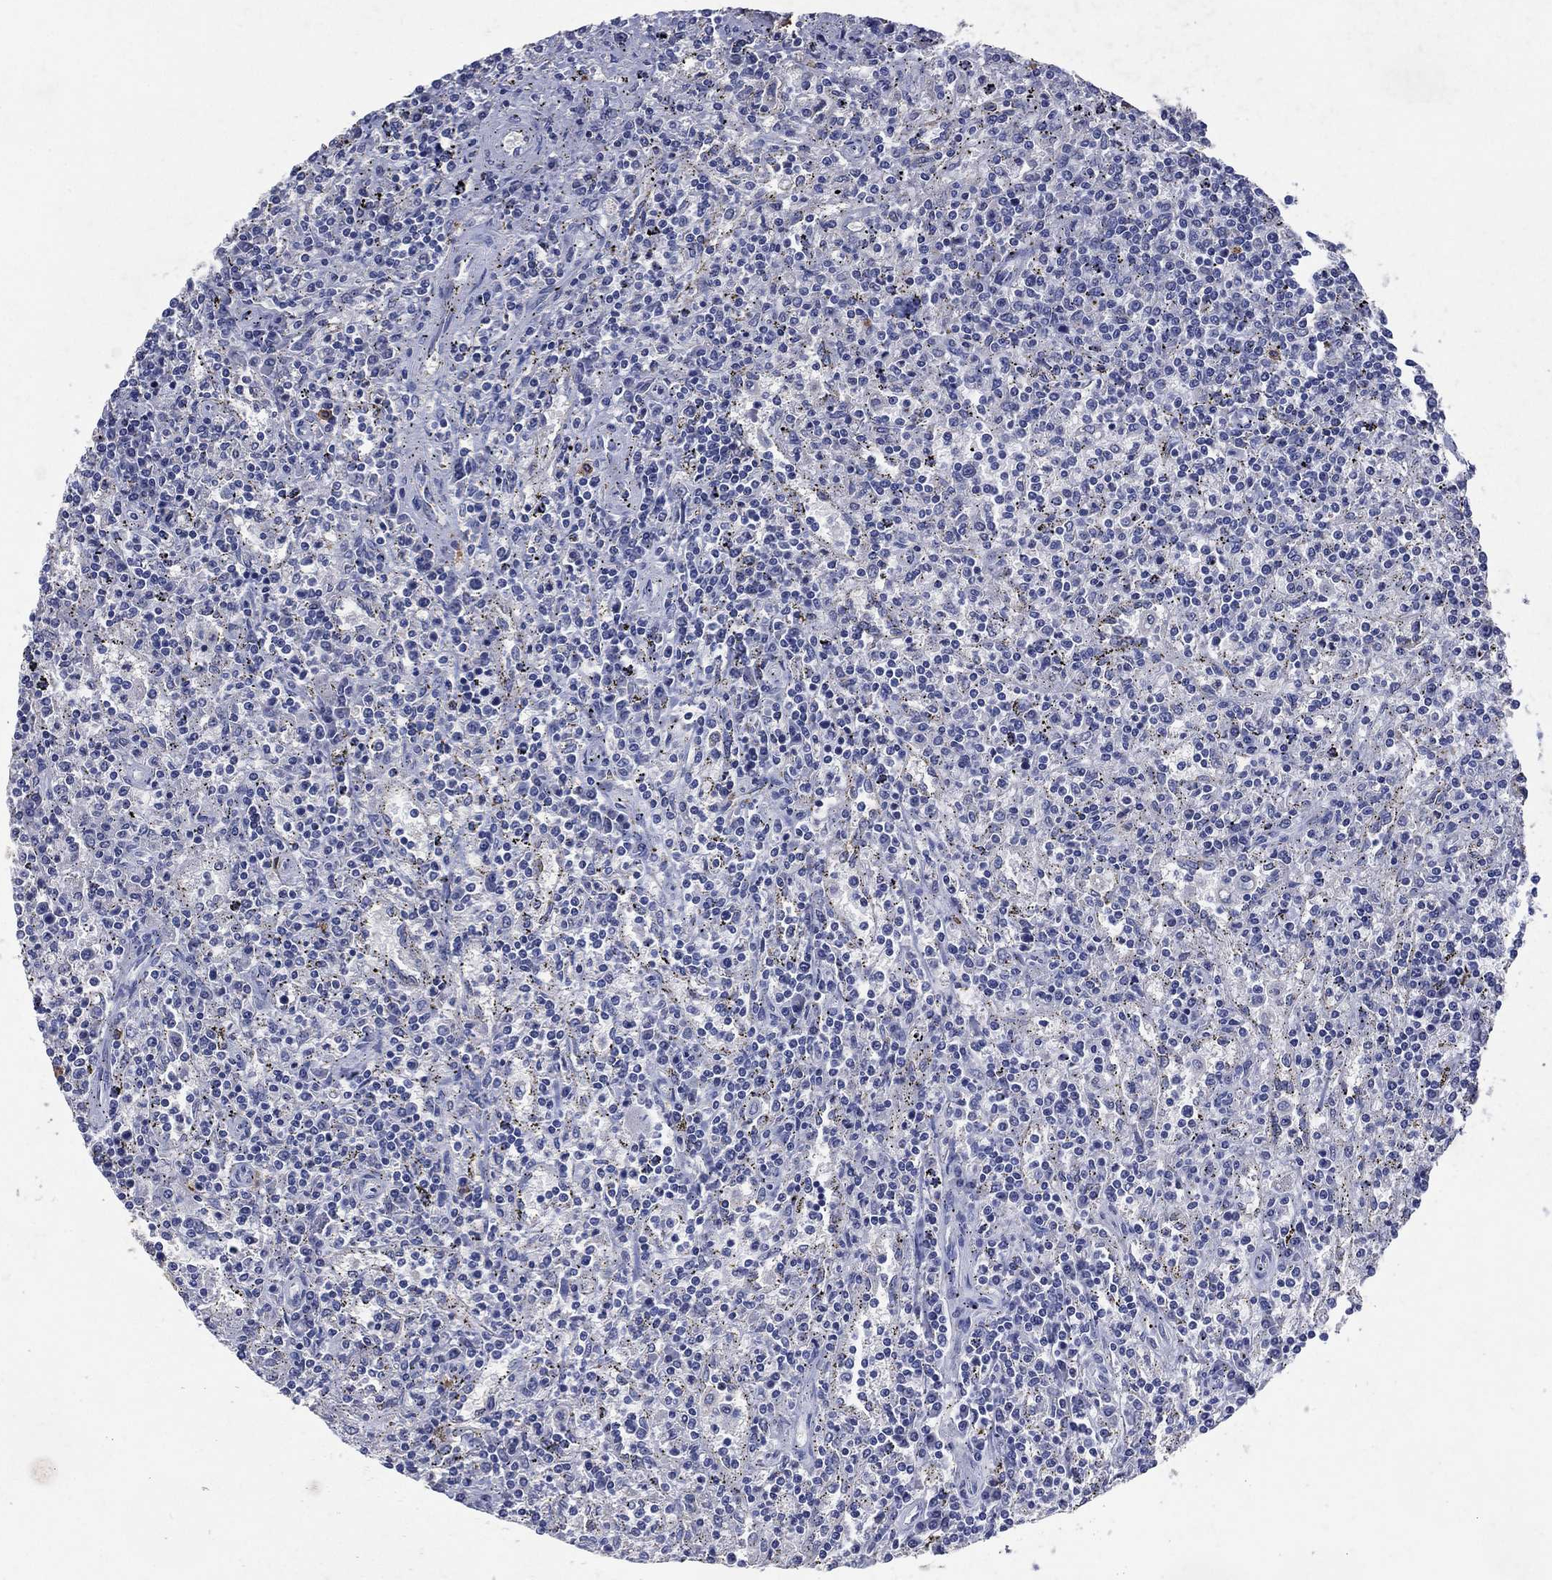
{"staining": {"intensity": "negative", "quantity": "none", "location": "none"}, "tissue": "lymphoma", "cell_type": "Tumor cells", "image_type": "cancer", "snomed": [{"axis": "morphology", "description": "Malignant lymphoma, non-Hodgkin's type, Low grade"}, {"axis": "topography", "description": "Spleen"}], "caption": "The immunohistochemistry (IHC) micrograph has no significant expression in tumor cells of malignant lymphoma, non-Hodgkin's type (low-grade) tissue.", "gene": "FSCN2", "patient": {"sex": "male", "age": 62}}